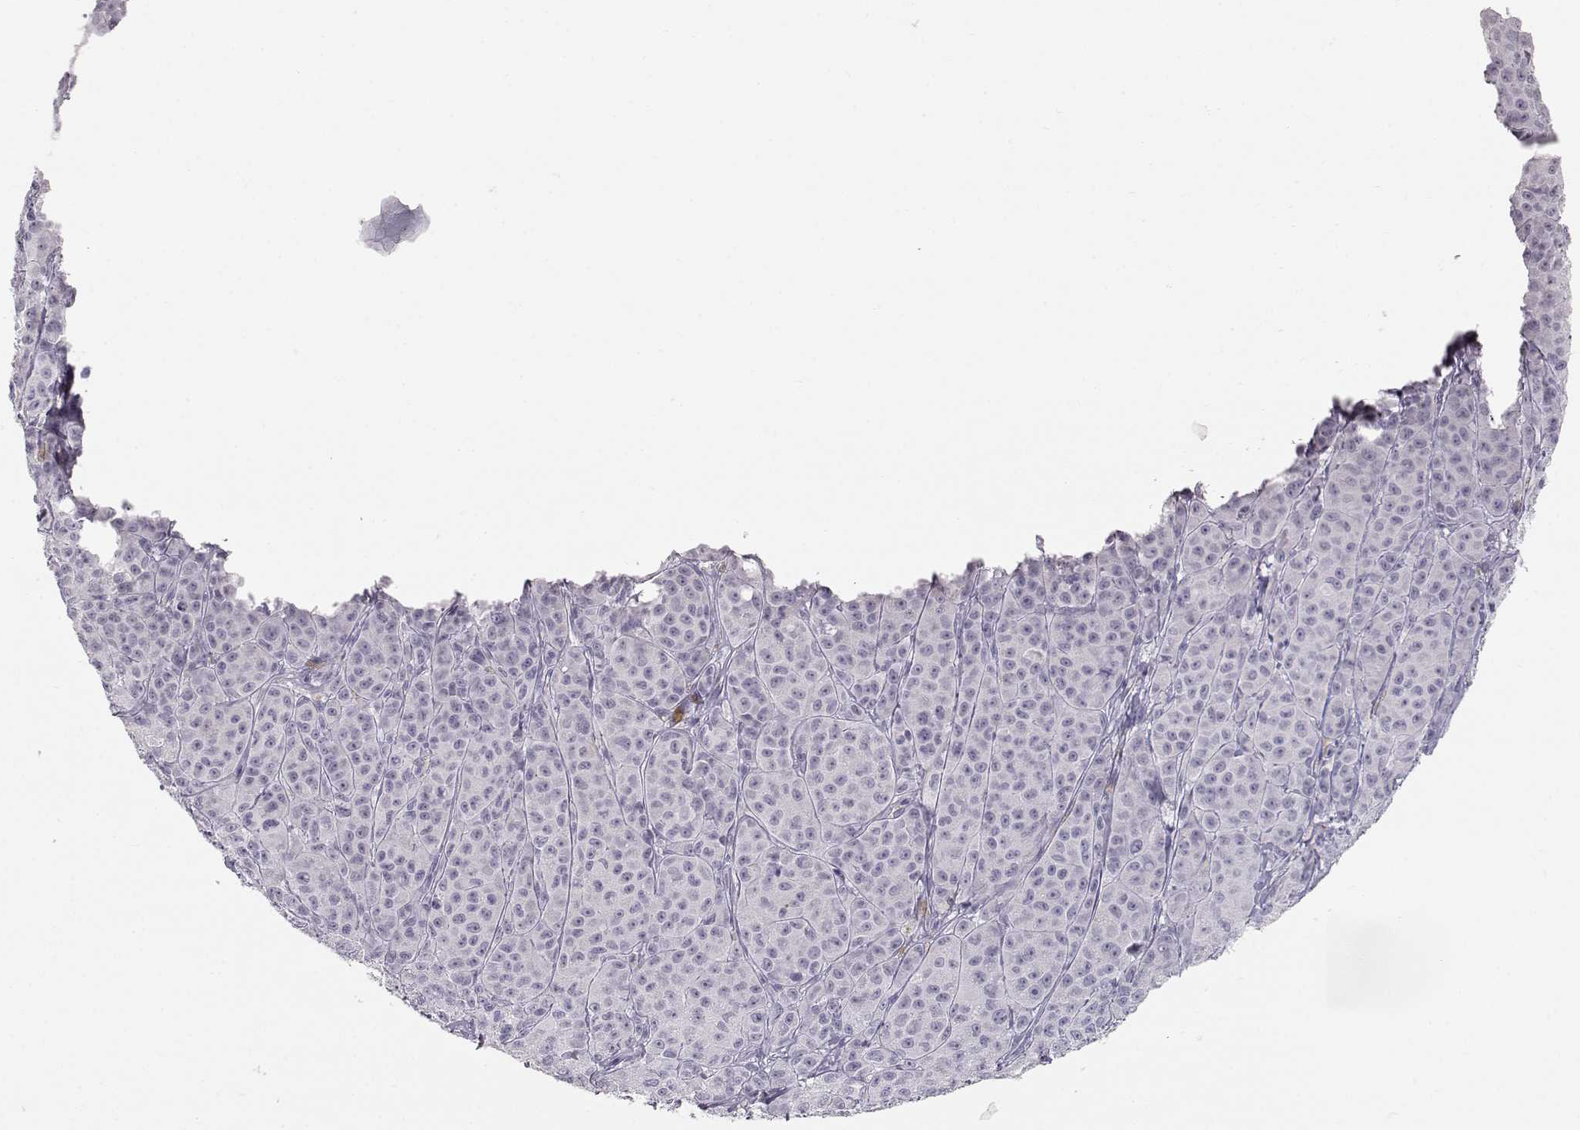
{"staining": {"intensity": "negative", "quantity": "none", "location": "none"}, "tissue": "melanoma", "cell_type": "Tumor cells", "image_type": "cancer", "snomed": [{"axis": "morphology", "description": "Malignant melanoma, NOS"}, {"axis": "topography", "description": "Skin"}], "caption": "The image reveals no staining of tumor cells in melanoma. The staining is performed using DAB brown chromogen with nuclei counter-stained in using hematoxylin.", "gene": "KRTAP16-1", "patient": {"sex": "male", "age": 89}}